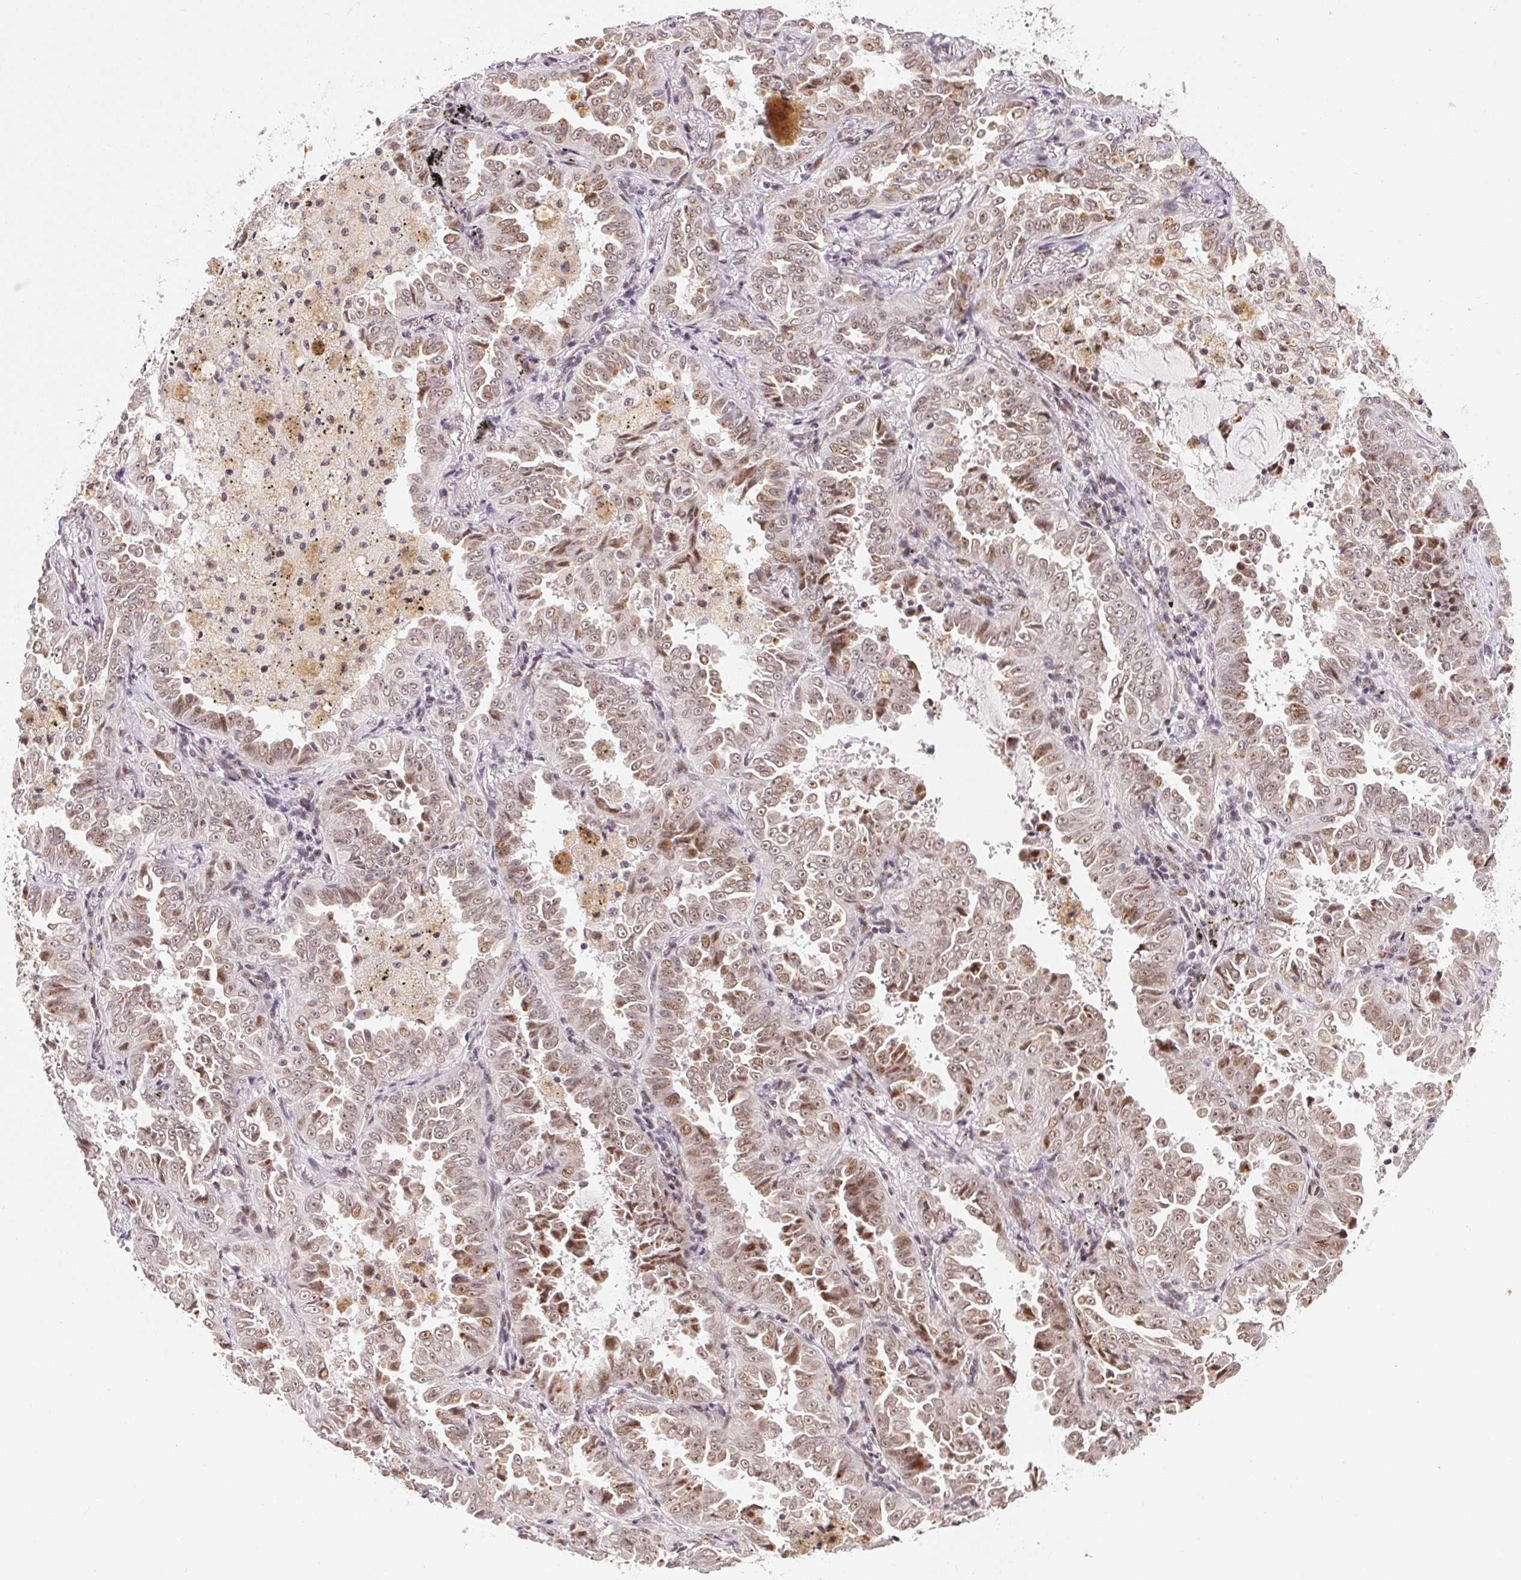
{"staining": {"intensity": "weak", "quantity": ">75%", "location": "nuclear"}, "tissue": "lung cancer", "cell_type": "Tumor cells", "image_type": "cancer", "snomed": [{"axis": "morphology", "description": "Adenocarcinoma, NOS"}, {"axis": "topography", "description": "Lung"}], "caption": "Immunohistochemistry (IHC) staining of adenocarcinoma (lung), which displays low levels of weak nuclear staining in approximately >75% of tumor cells indicating weak nuclear protein expression. The staining was performed using DAB (3,3'-diaminobenzidine) (brown) for protein detection and nuclei were counterstained in hematoxylin (blue).", "gene": "KDM4D", "patient": {"sex": "female", "age": 52}}